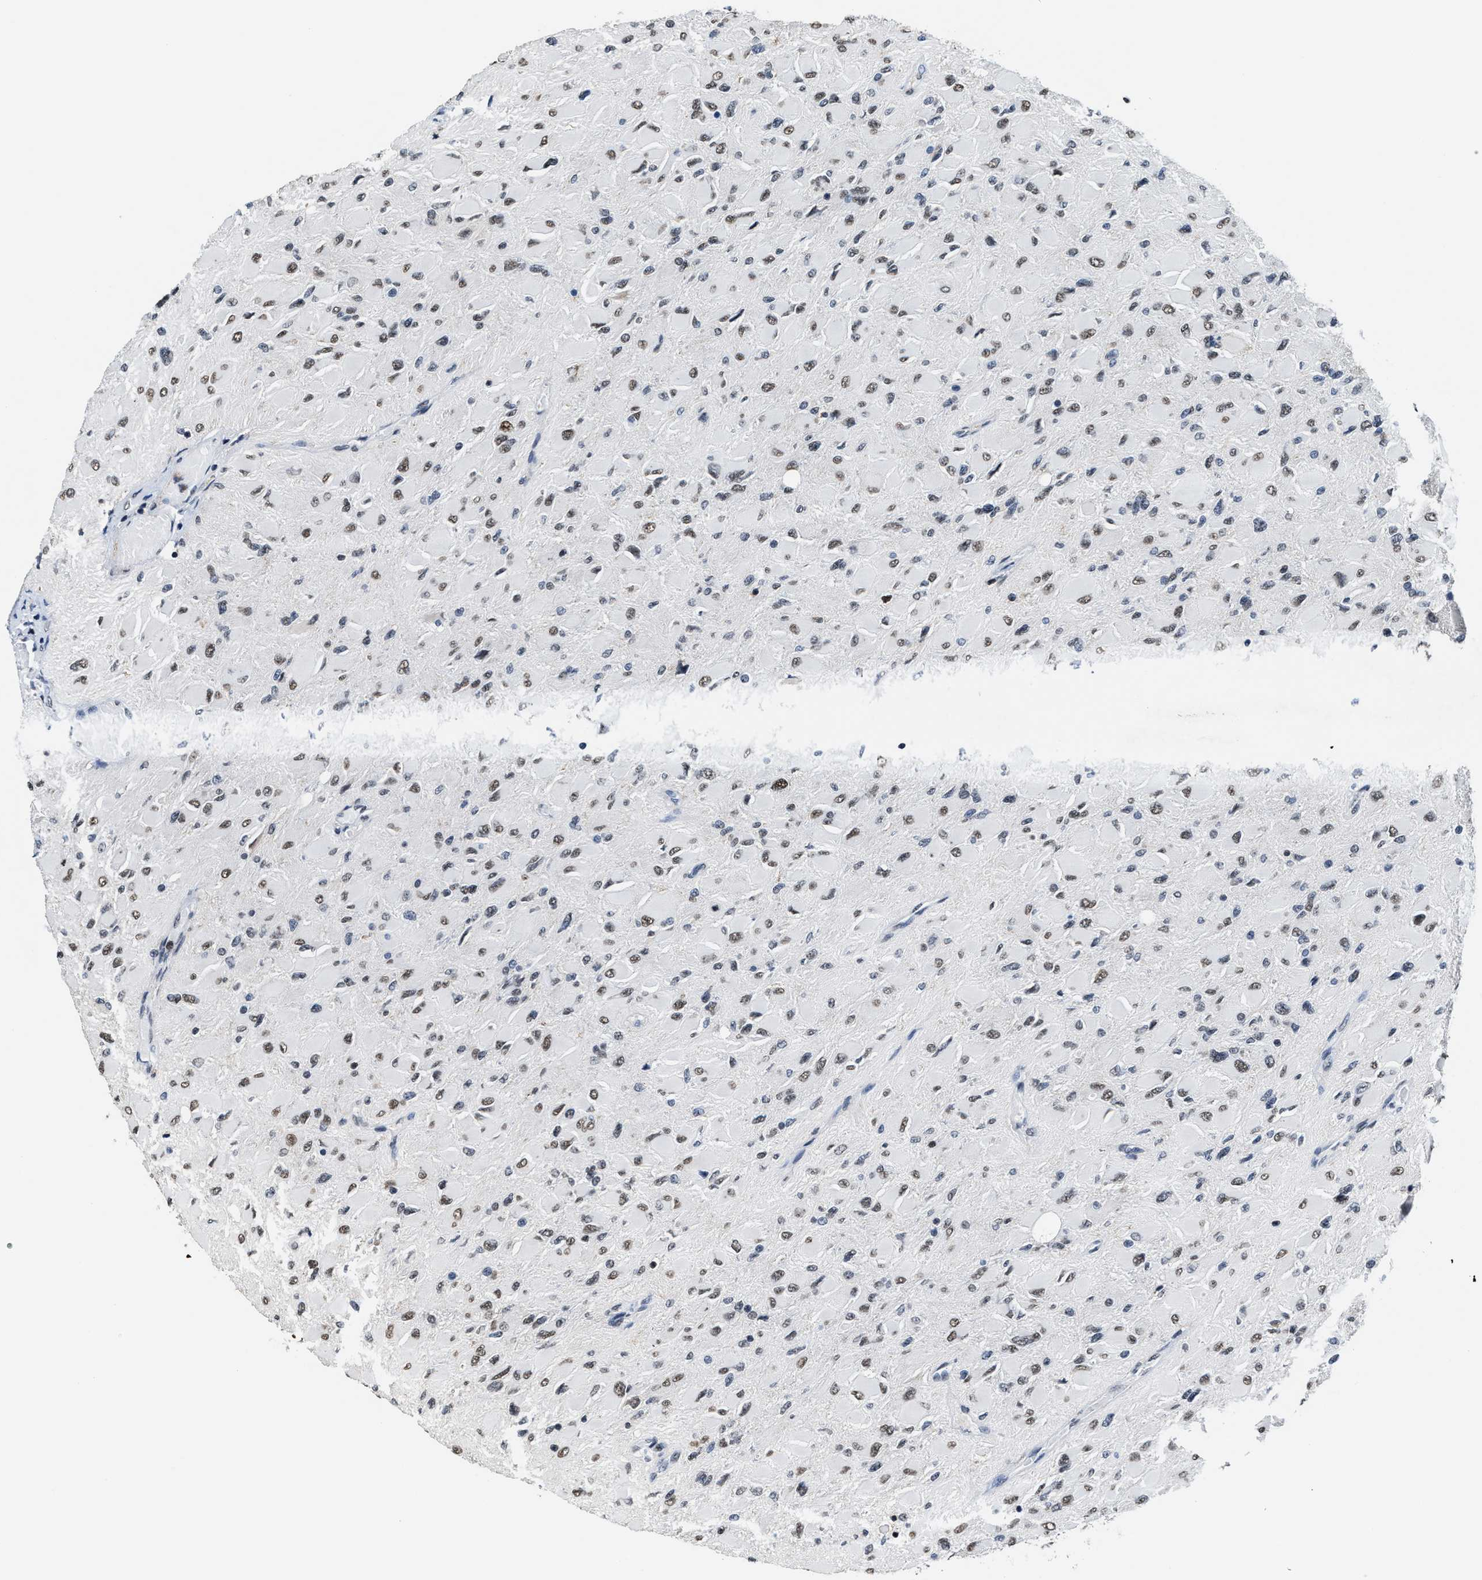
{"staining": {"intensity": "weak", "quantity": ">75%", "location": "nuclear"}, "tissue": "glioma", "cell_type": "Tumor cells", "image_type": "cancer", "snomed": [{"axis": "morphology", "description": "Glioma, malignant, High grade"}, {"axis": "topography", "description": "Cerebral cortex"}], "caption": "Weak nuclear protein positivity is appreciated in about >75% of tumor cells in malignant high-grade glioma.", "gene": "SUPT16H", "patient": {"sex": "female", "age": 36}}